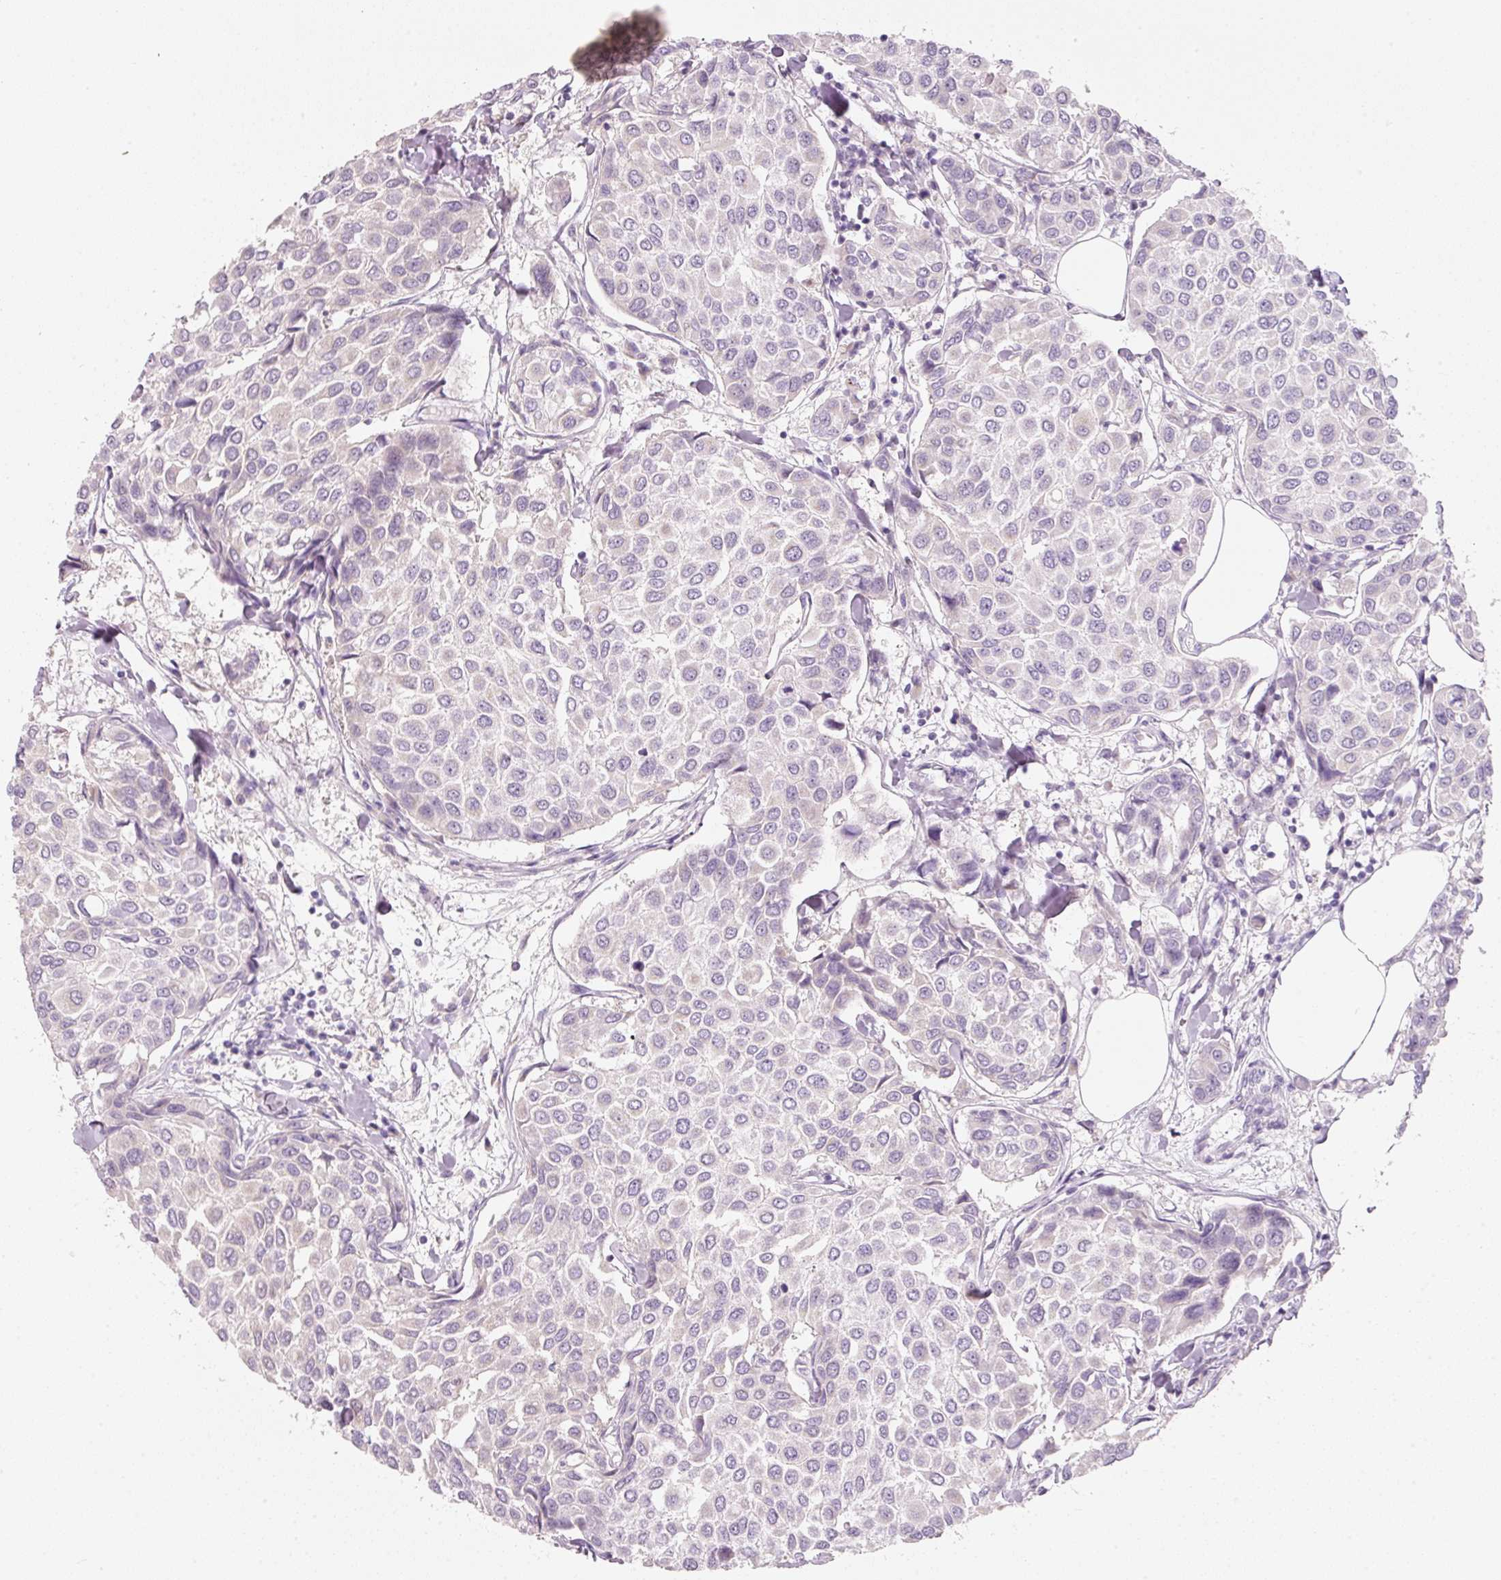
{"staining": {"intensity": "negative", "quantity": "none", "location": "none"}, "tissue": "breast cancer", "cell_type": "Tumor cells", "image_type": "cancer", "snomed": [{"axis": "morphology", "description": "Duct carcinoma"}, {"axis": "topography", "description": "Breast"}], "caption": "Micrograph shows no significant protein positivity in tumor cells of breast cancer (intraductal carcinoma).", "gene": "ENSG00000206549", "patient": {"sex": "female", "age": 55}}